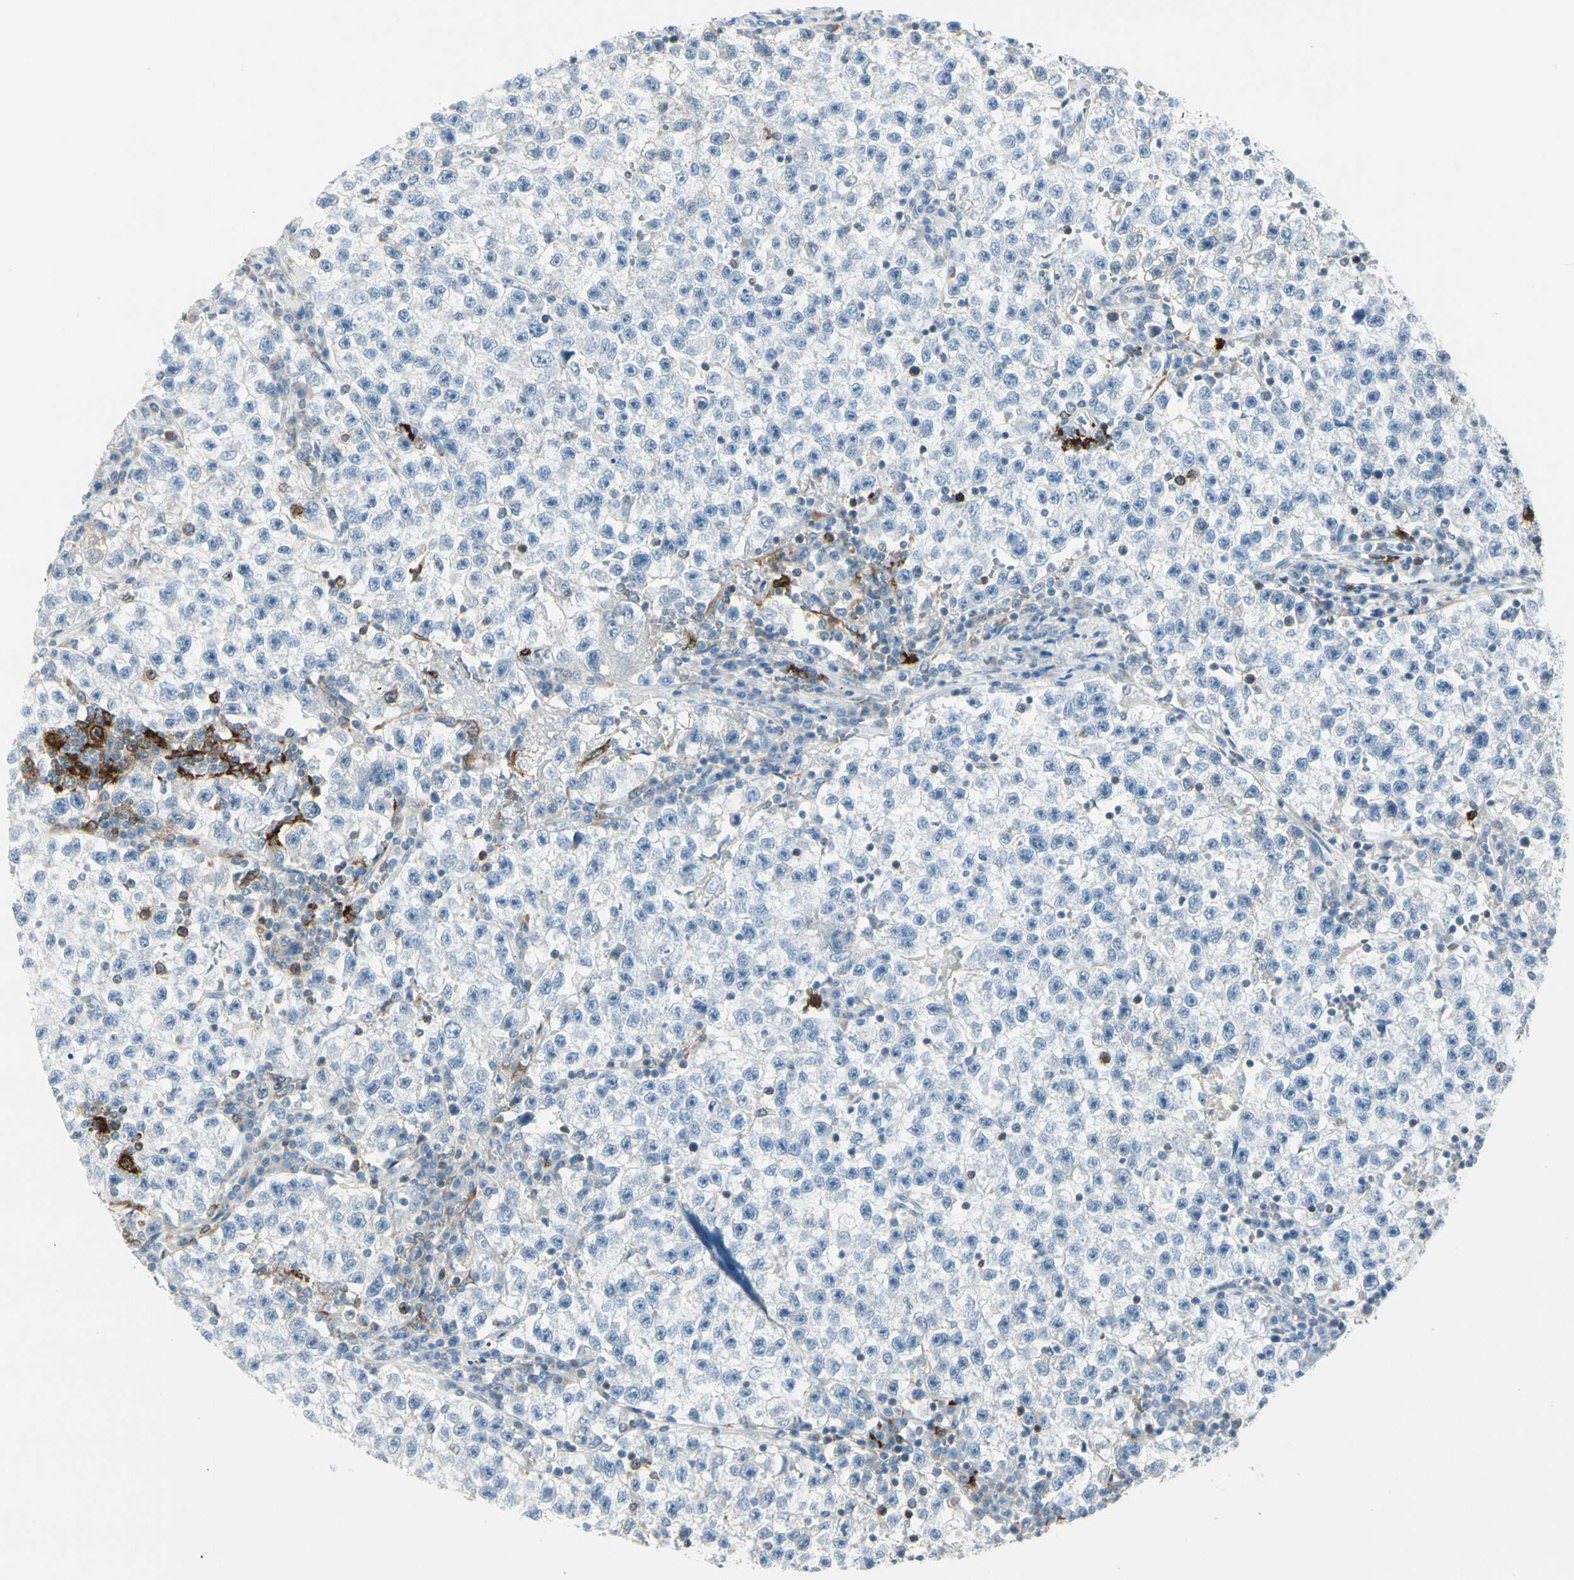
{"staining": {"intensity": "negative", "quantity": "none", "location": "none"}, "tissue": "testis cancer", "cell_type": "Tumor cells", "image_type": "cancer", "snomed": [{"axis": "morphology", "description": "Seminoma, NOS"}, {"axis": "topography", "description": "Testis"}], "caption": "Immunohistochemistry image of neoplastic tissue: human testis cancer stained with DAB (3,3'-diaminobenzidine) exhibits no significant protein expression in tumor cells.", "gene": "TRAF1", "patient": {"sex": "male", "age": 22}}